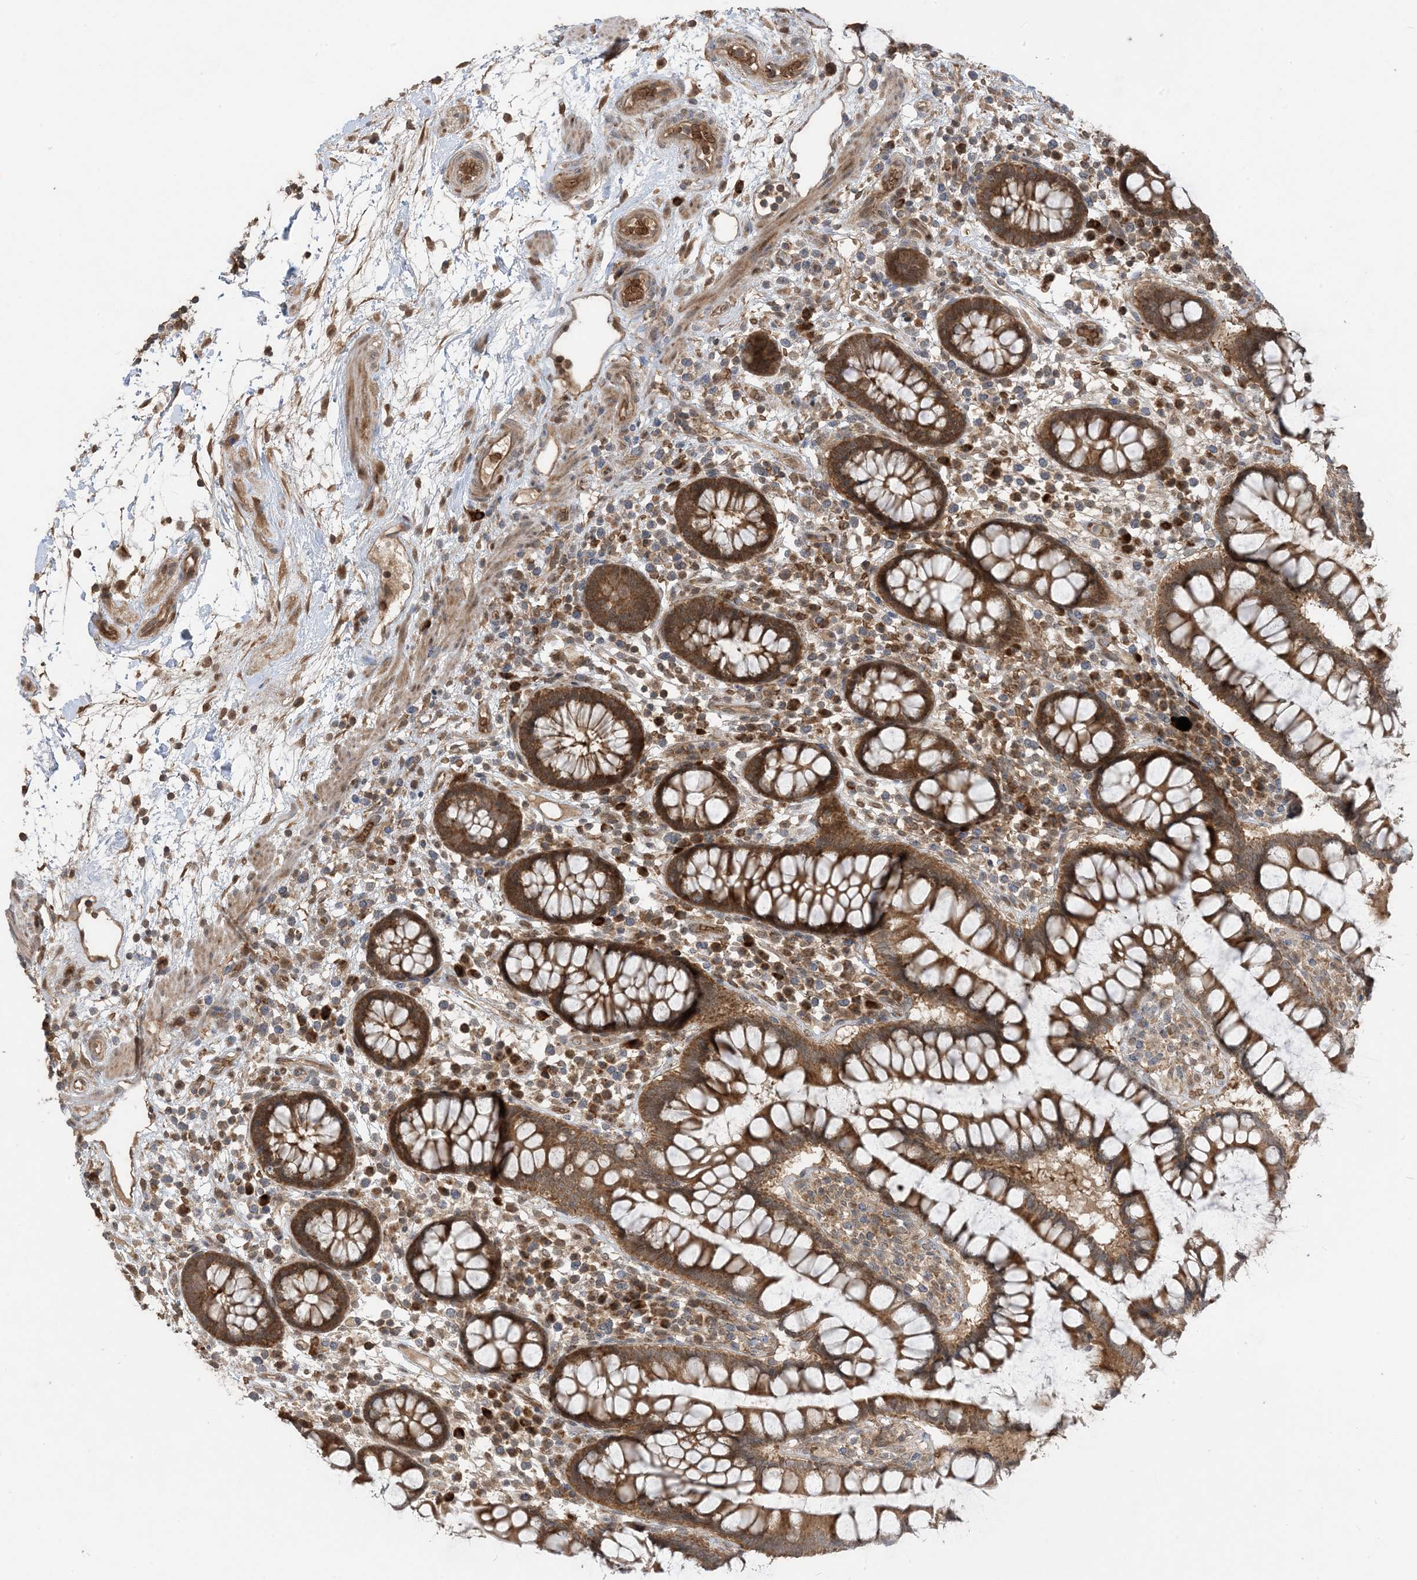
{"staining": {"intensity": "moderate", "quantity": ">75%", "location": "cytoplasmic/membranous,nuclear"}, "tissue": "colon", "cell_type": "Endothelial cells", "image_type": "normal", "snomed": [{"axis": "morphology", "description": "Normal tissue, NOS"}, {"axis": "topography", "description": "Colon"}], "caption": "Colon stained with a brown dye demonstrates moderate cytoplasmic/membranous,nuclear positive positivity in about >75% of endothelial cells.", "gene": "PUSL1", "patient": {"sex": "female", "age": 79}}